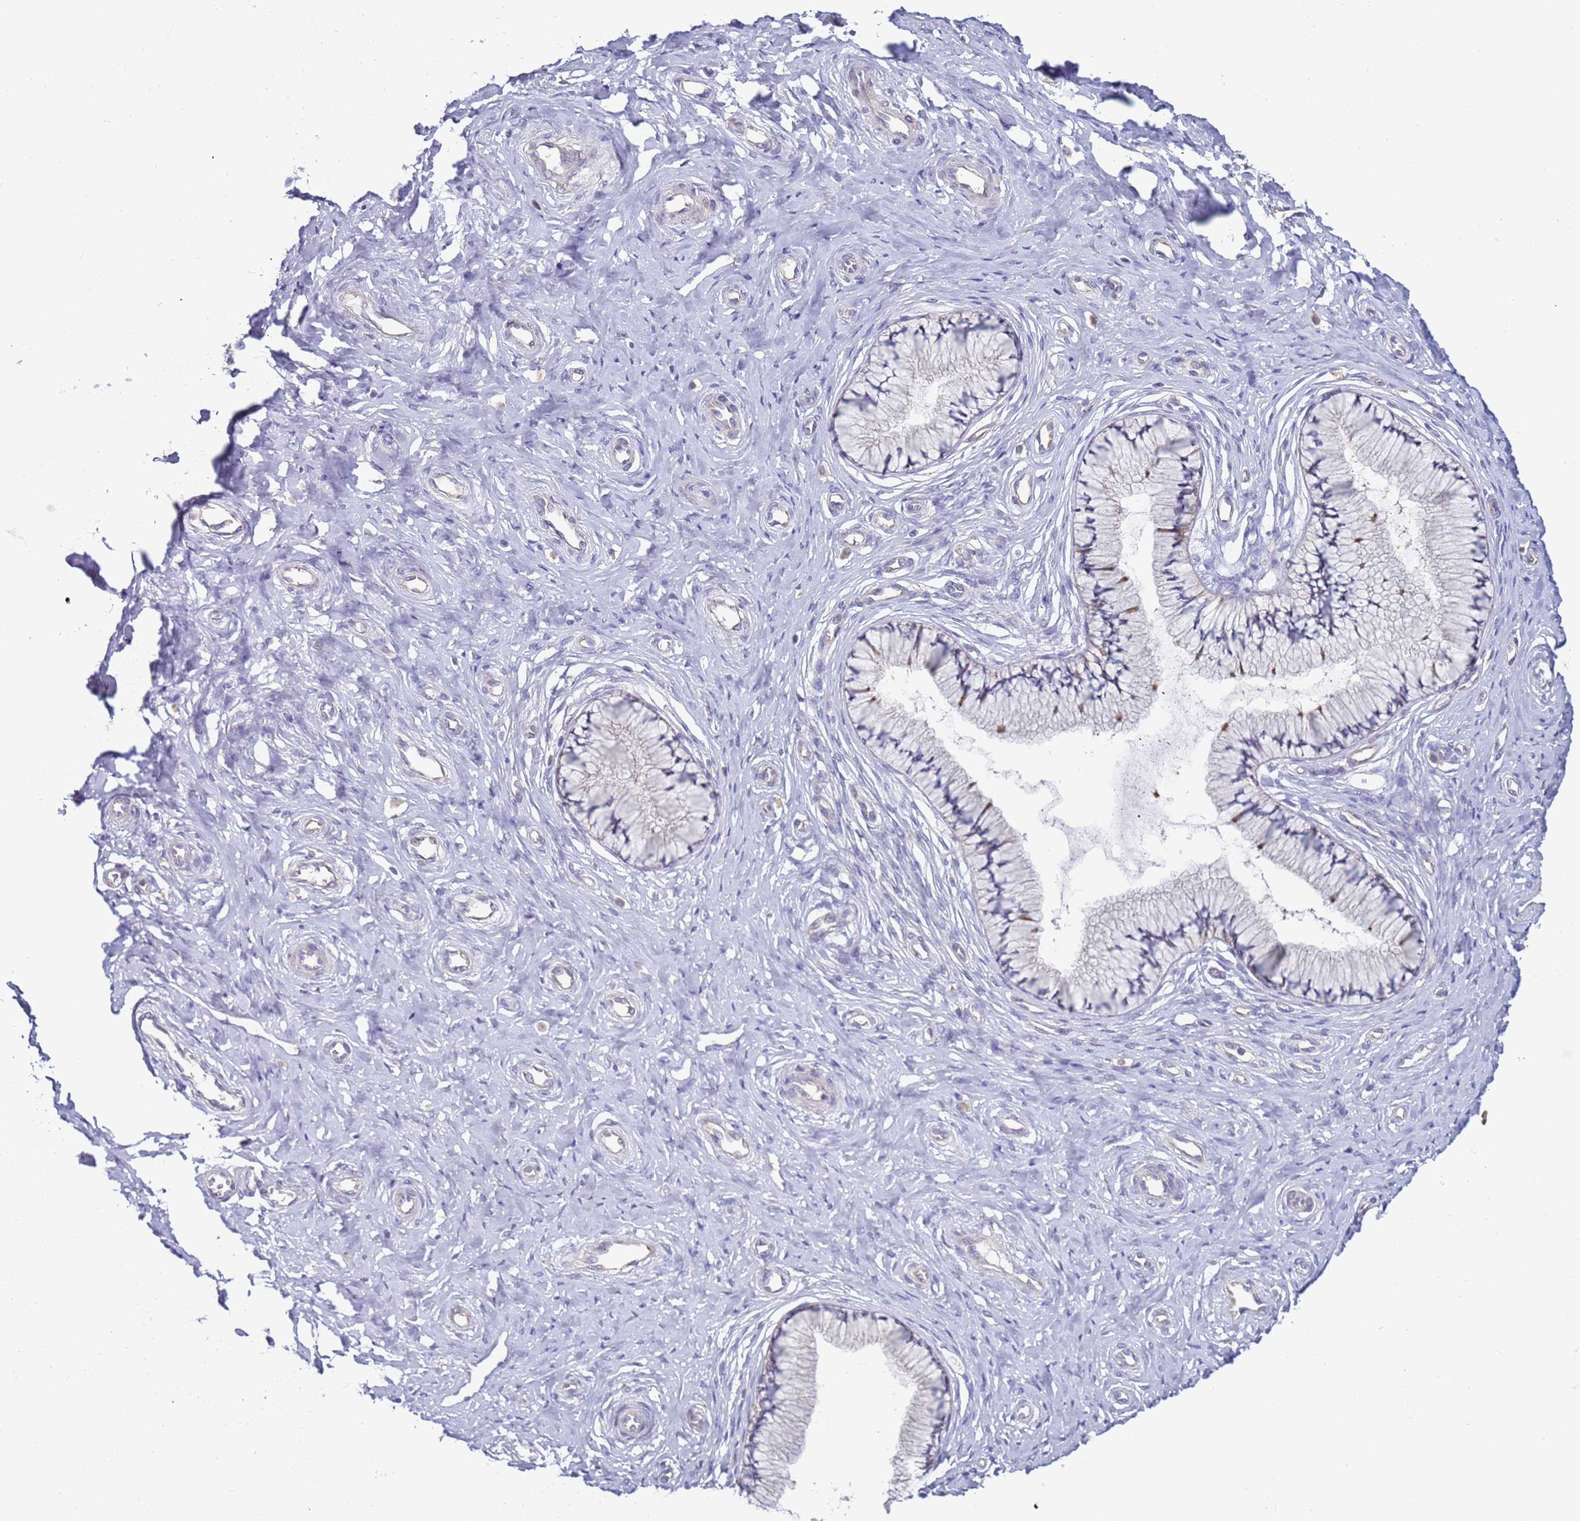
{"staining": {"intensity": "weak", "quantity": "<25%", "location": "cytoplasmic/membranous"}, "tissue": "cervix", "cell_type": "Glandular cells", "image_type": "normal", "snomed": [{"axis": "morphology", "description": "Normal tissue, NOS"}, {"axis": "topography", "description": "Cervix"}], "caption": "DAB immunohistochemical staining of benign cervix shows no significant expression in glandular cells.", "gene": "DIP2B", "patient": {"sex": "female", "age": 36}}